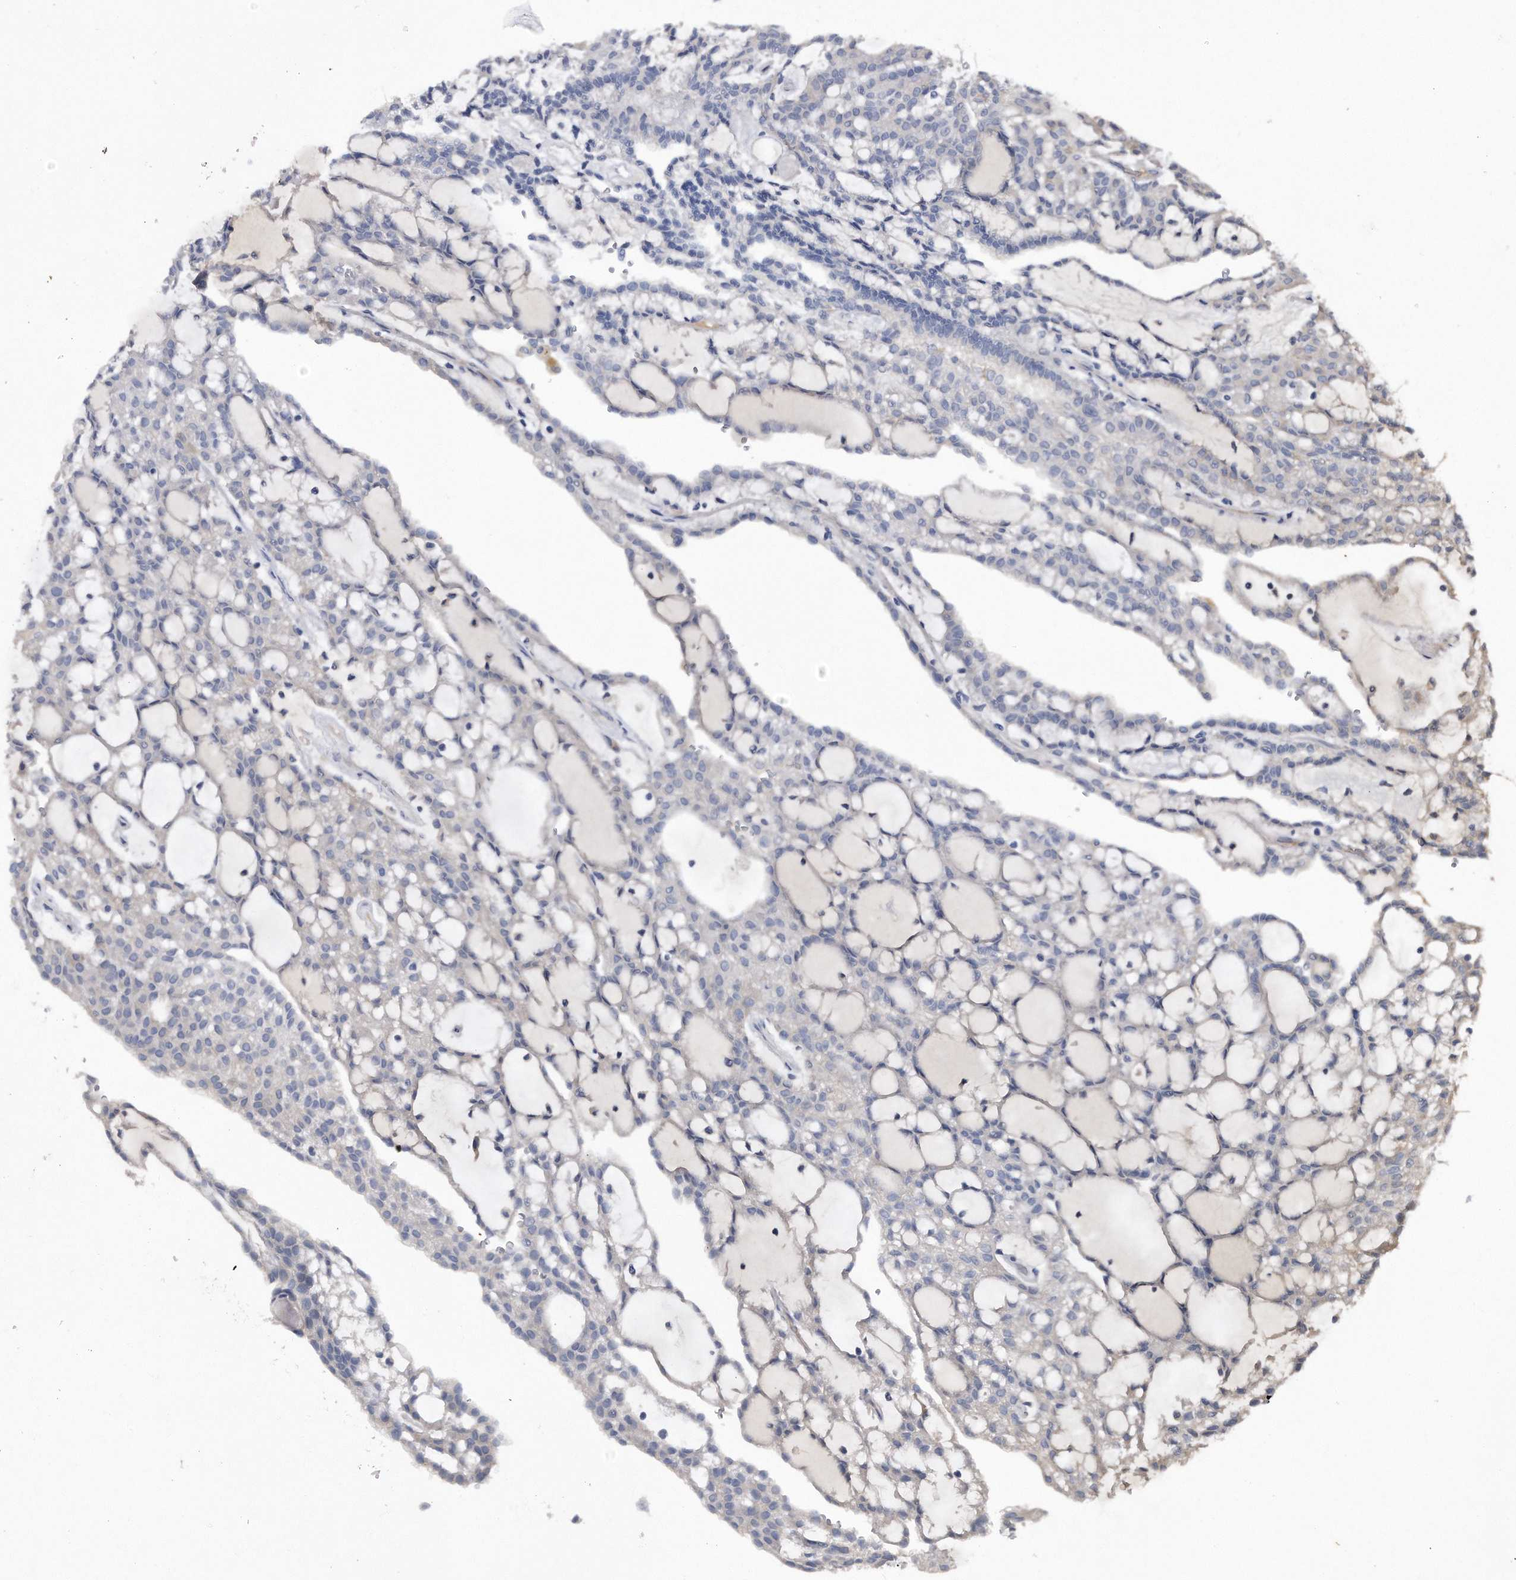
{"staining": {"intensity": "negative", "quantity": "none", "location": "none"}, "tissue": "renal cancer", "cell_type": "Tumor cells", "image_type": "cancer", "snomed": [{"axis": "morphology", "description": "Adenocarcinoma, NOS"}, {"axis": "topography", "description": "Kidney"}], "caption": "The histopathology image demonstrates no significant positivity in tumor cells of renal cancer.", "gene": "ASNS", "patient": {"sex": "male", "age": 63}}